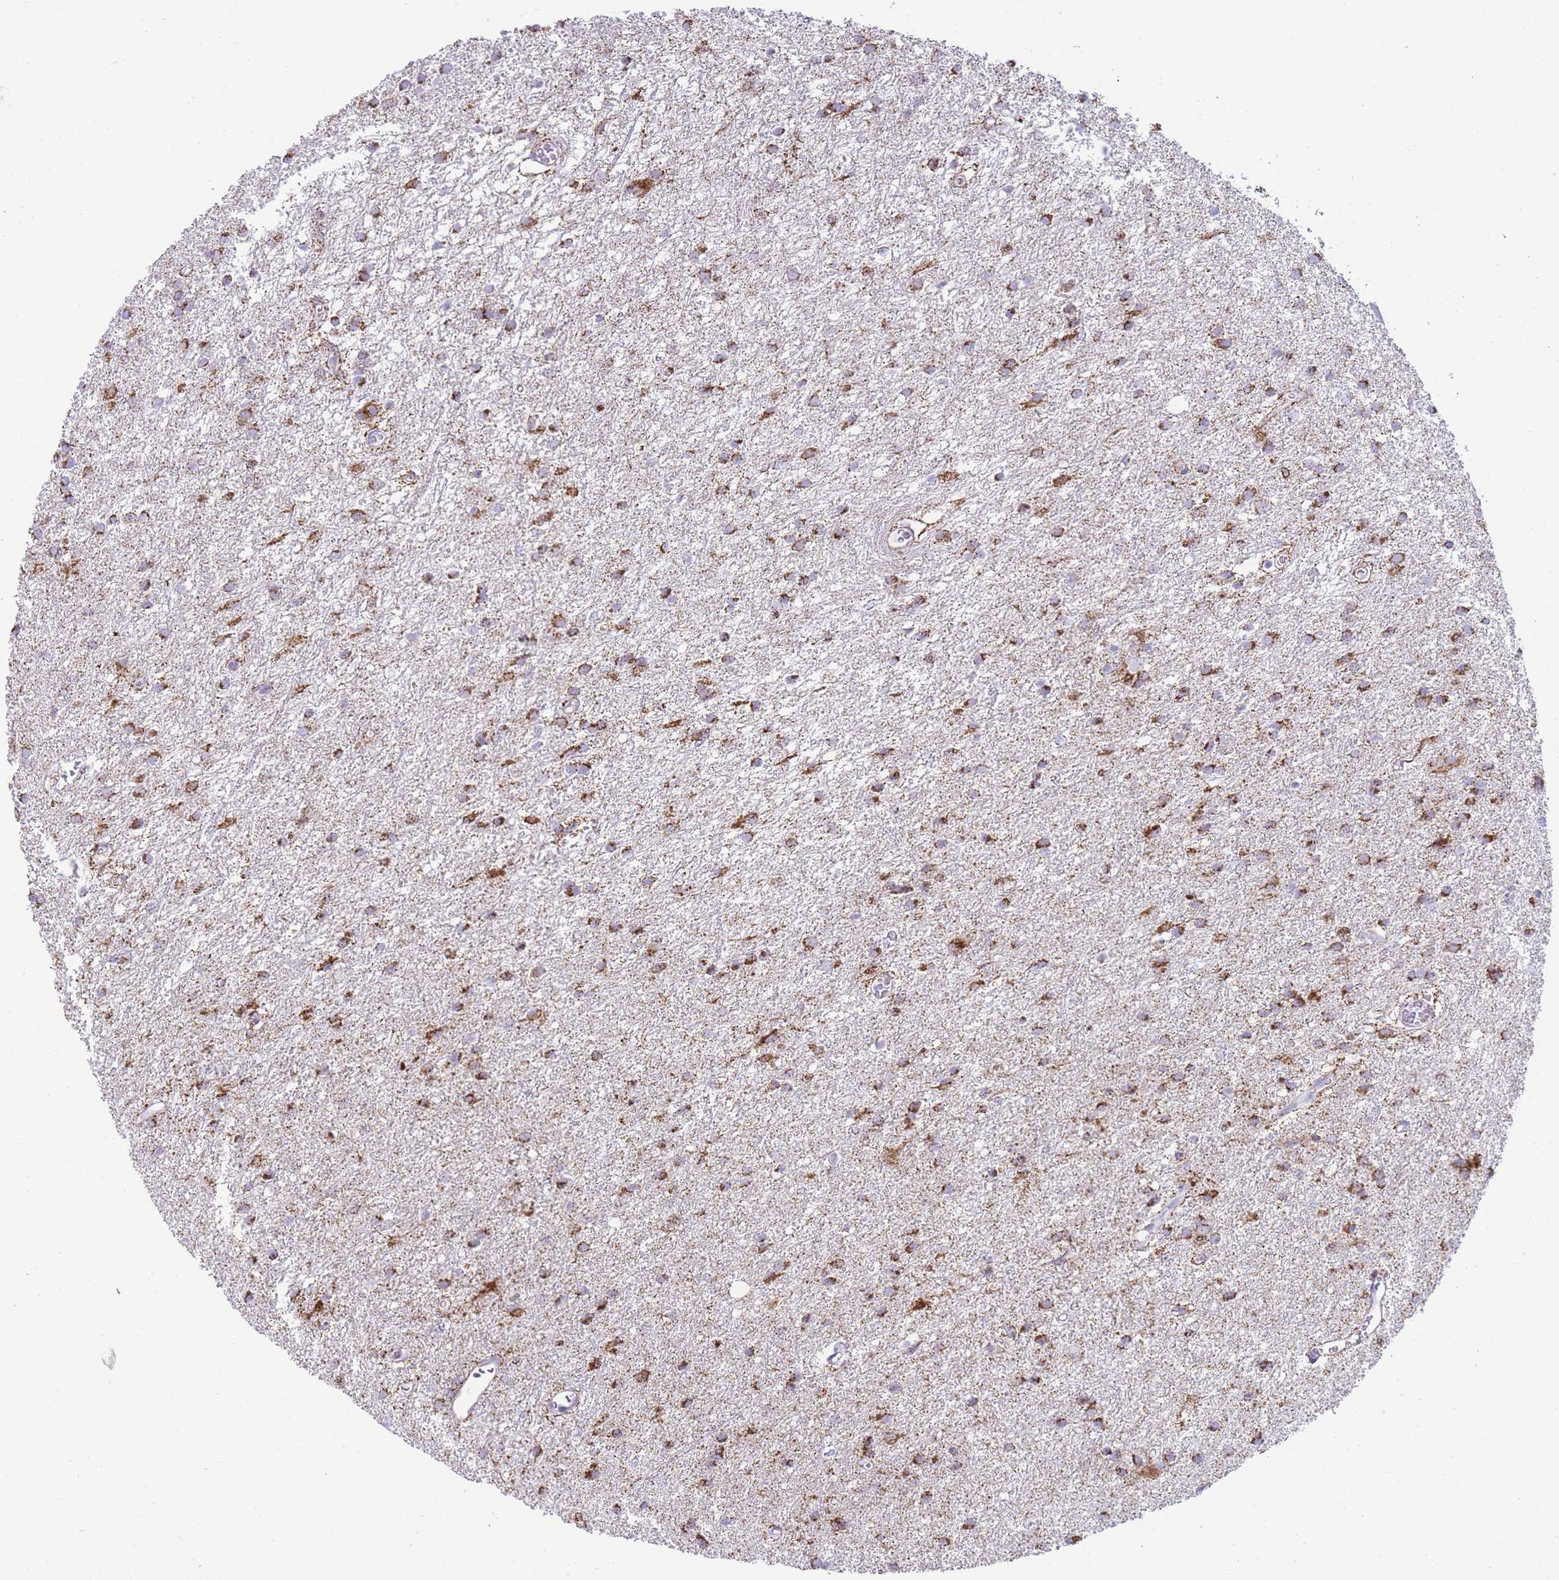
{"staining": {"intensity": "strong", "quantity": ">75%", "location": "cytoplasmic/membranous"}, "tissue": "glioma", "cell_type": "Tumor cells", "image_type": "cancer", "snomed": [{"axis": "morphology", "description": "Glioma, malignant, High grade"}, {"axis": "topography", "description": "Brain"}], "caption": "Immunohistochemical staining of glioma demonstrates strong cytoplasmic/membranous protein expression in approximately >75% of tumor cells. (Stains: DAB (3,3'-diaminobenzidine) in brown, nuclei in blue, Microscopy: brightfield microscopy at high magnification).", "gene": "ACSM4", "patient": {"sex": "female", "age": 50}}